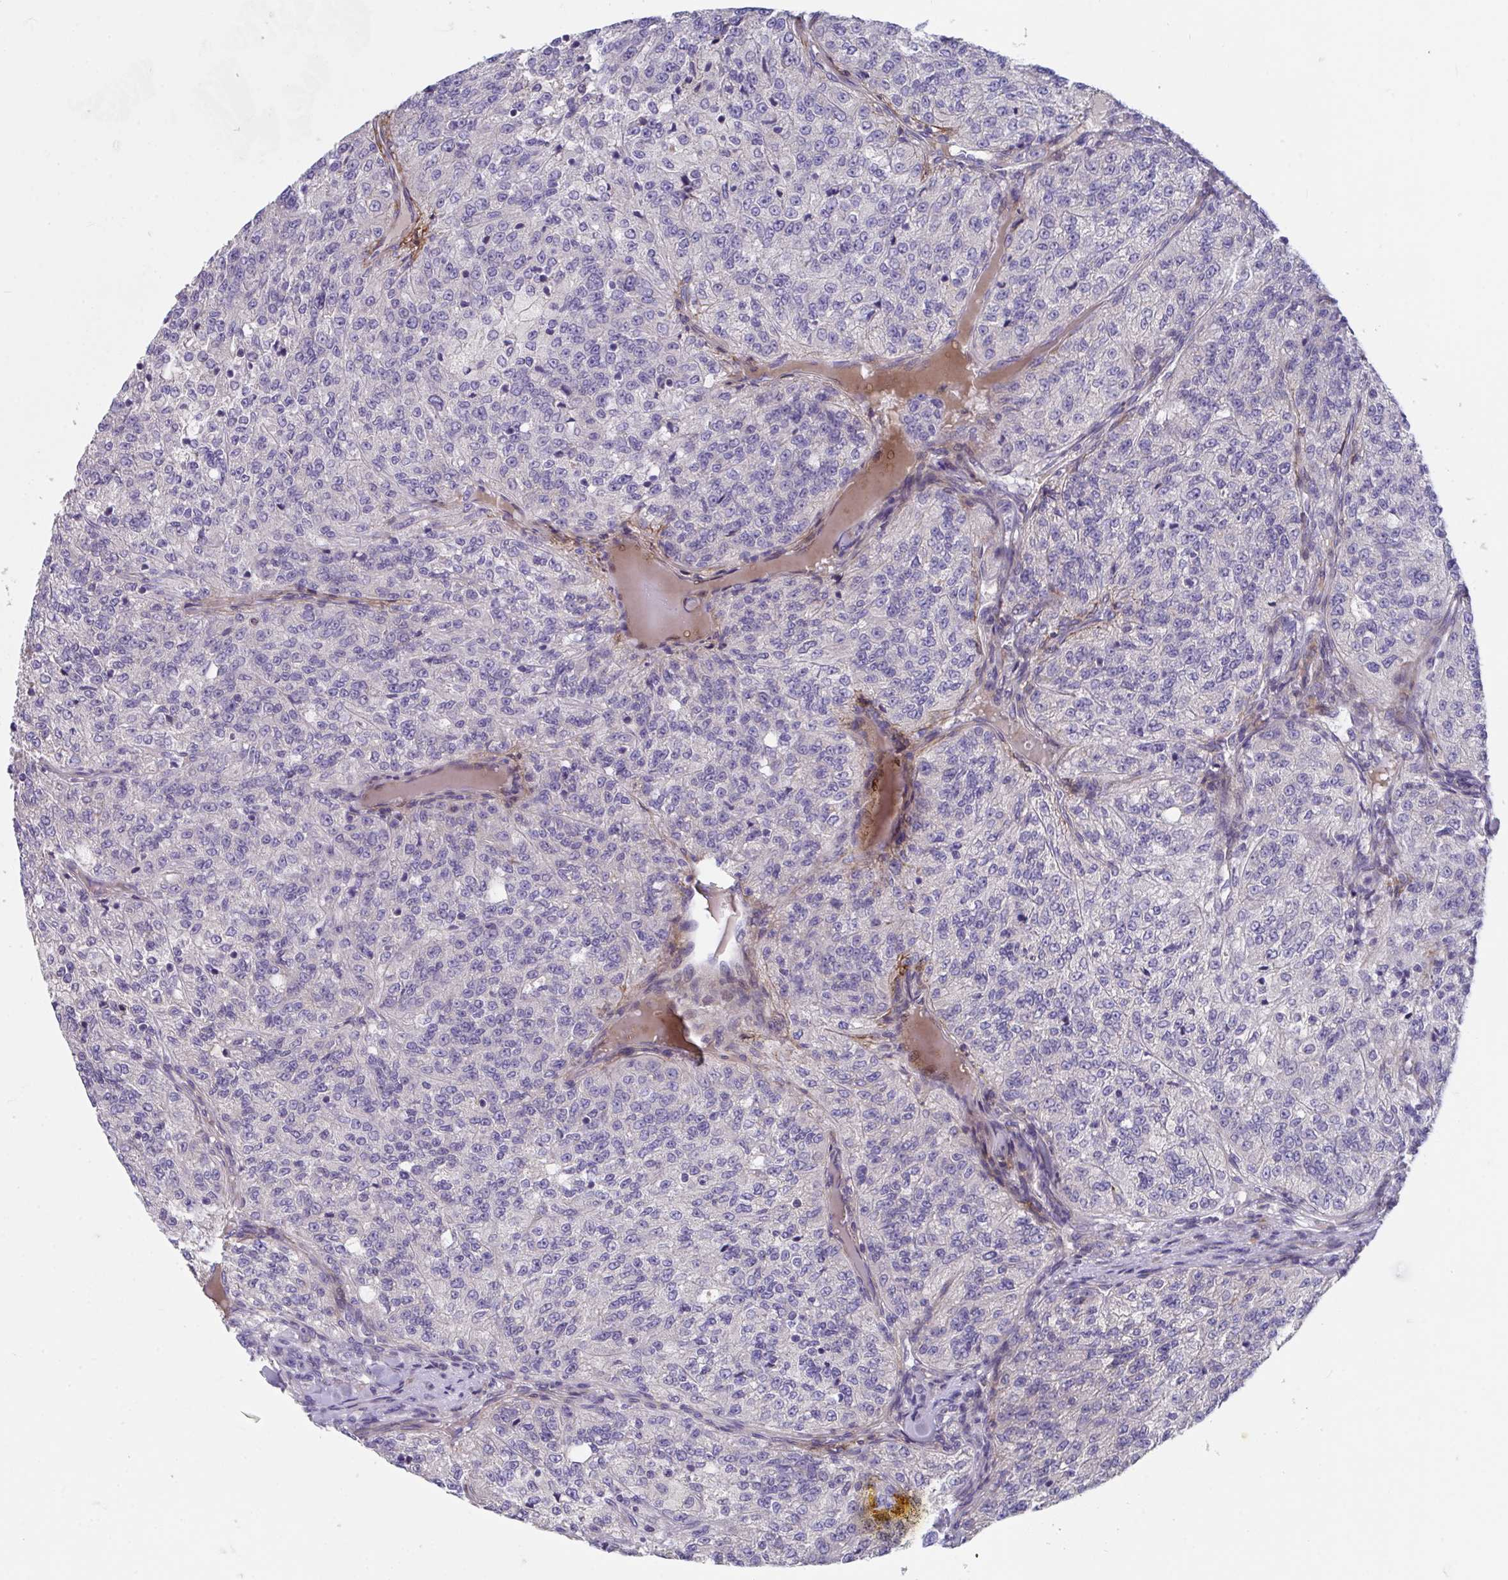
{"staining": {"intensity": "negative", "quantity": "none", "location": "none"}, "tissue": "renal cancer", "cell_type": "Tumor cells", "image_type": "cancer", "snomed": [{"axis": "morphology", "description": "Adenocarcinoma, NOS"}, {"axis": "topography", "description": "Kidney"}], "caption": "An immunohistochemistry photomicrograph of renal cancer (adenocarcinoma) is shown. There is no staining in tumor cells of renal cancer (adenocarcinoma).", "gene": "SUSD4", "patient": {"sex": "female", "age": 63}}